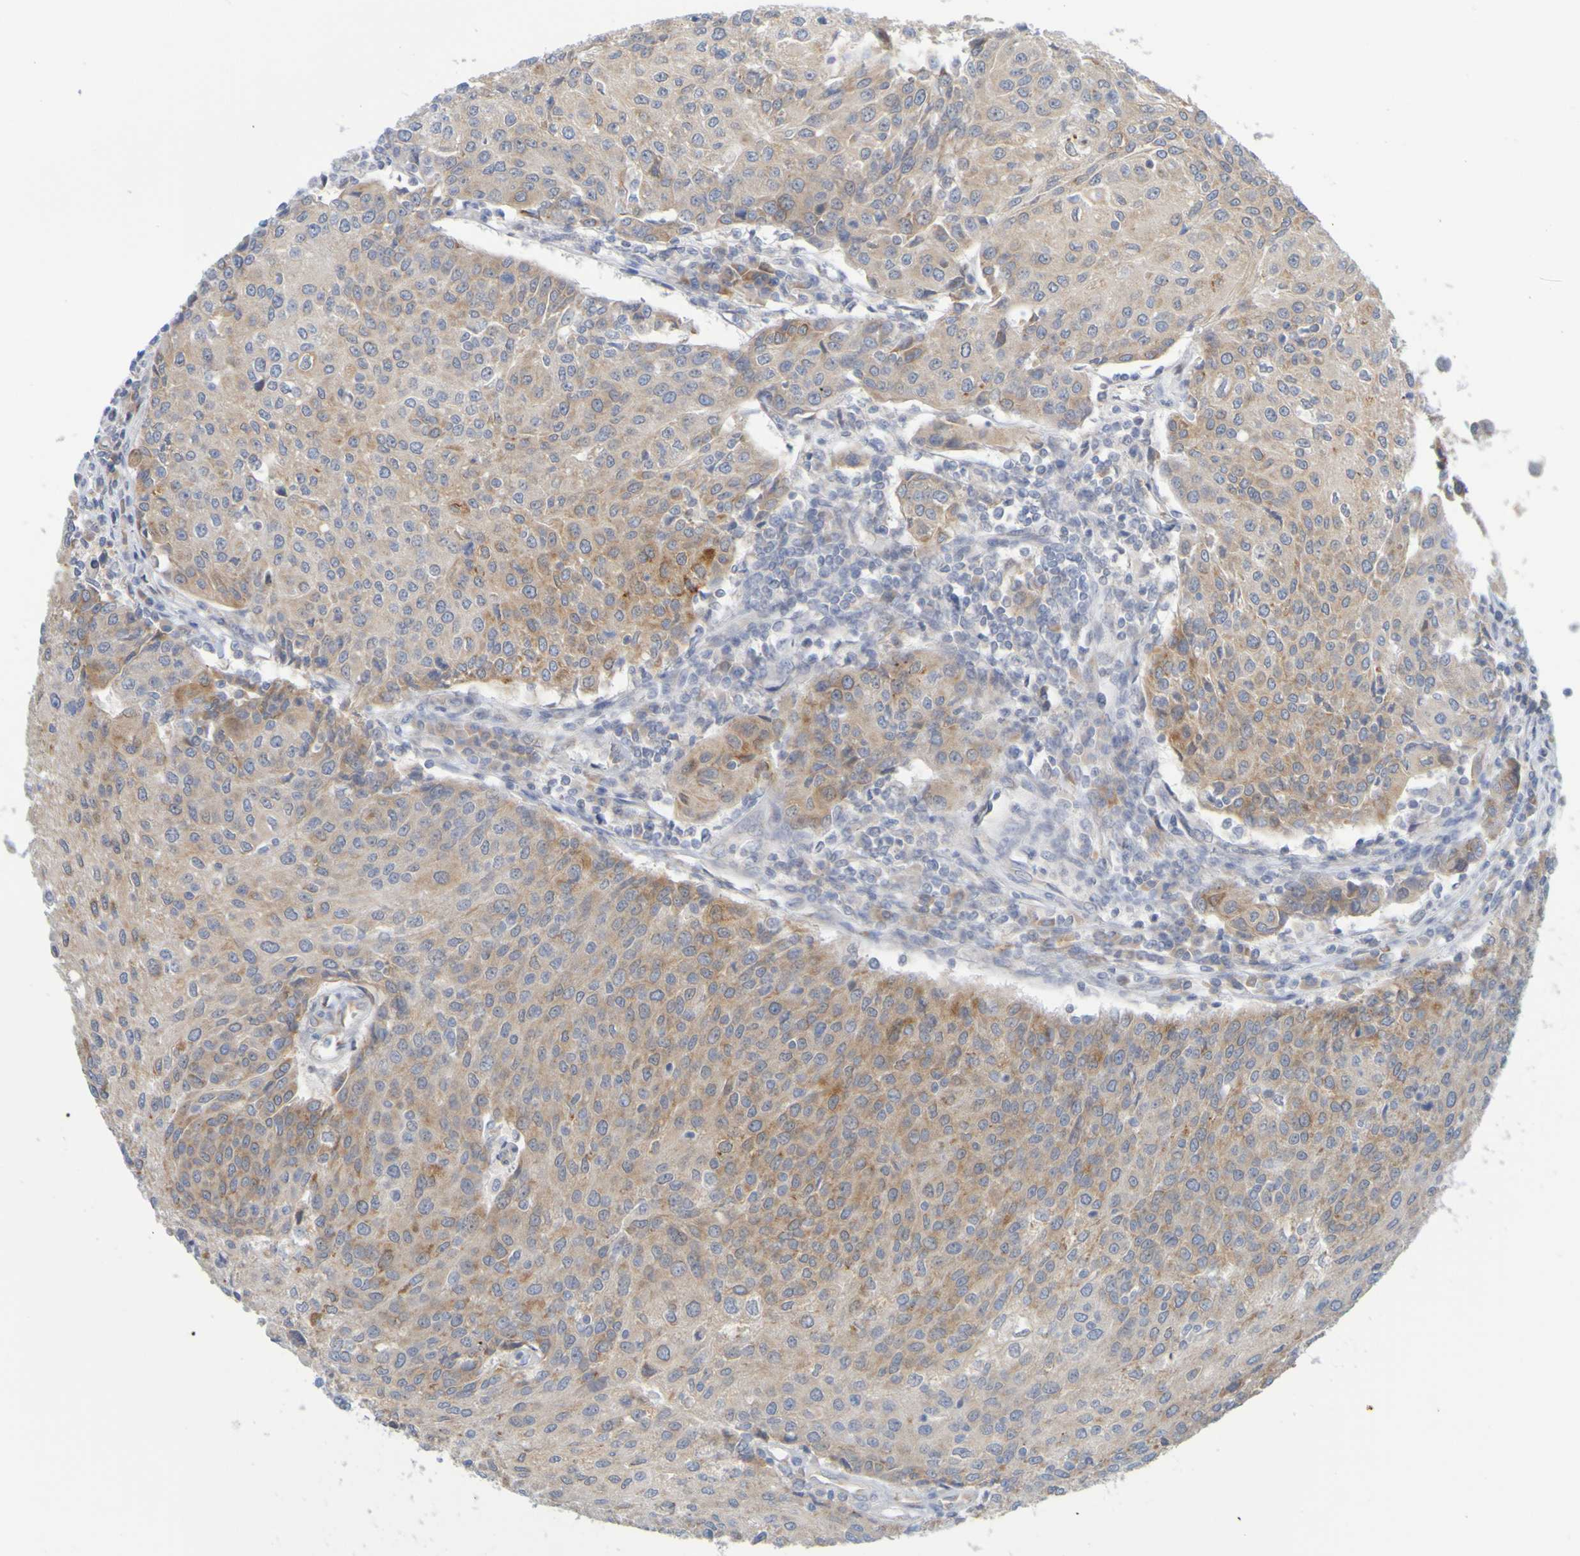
{"staining": {"intensity": "moderate", "quantity": "25%-75%", "location": "cytoplasmic/membranous"}, "tissue": "urothelial cancer", "cell_type": "Tumor cells", "image_type": "cancer", "snomed": [{"axis": "morphology", "description": "Urothelial carcinoma, High grade"}, {"axis": "topography", "description": "Urinary bladder"}], "caption": "Human urothelial carcinoma (high-grade) stained with a brown dye demonstrates moderate cytoplasmic/membranous positive staining in approximately 25%-75% of tumor cells.", "gene": "MOGS", "patient": {"sex": "female", "age": 85}}